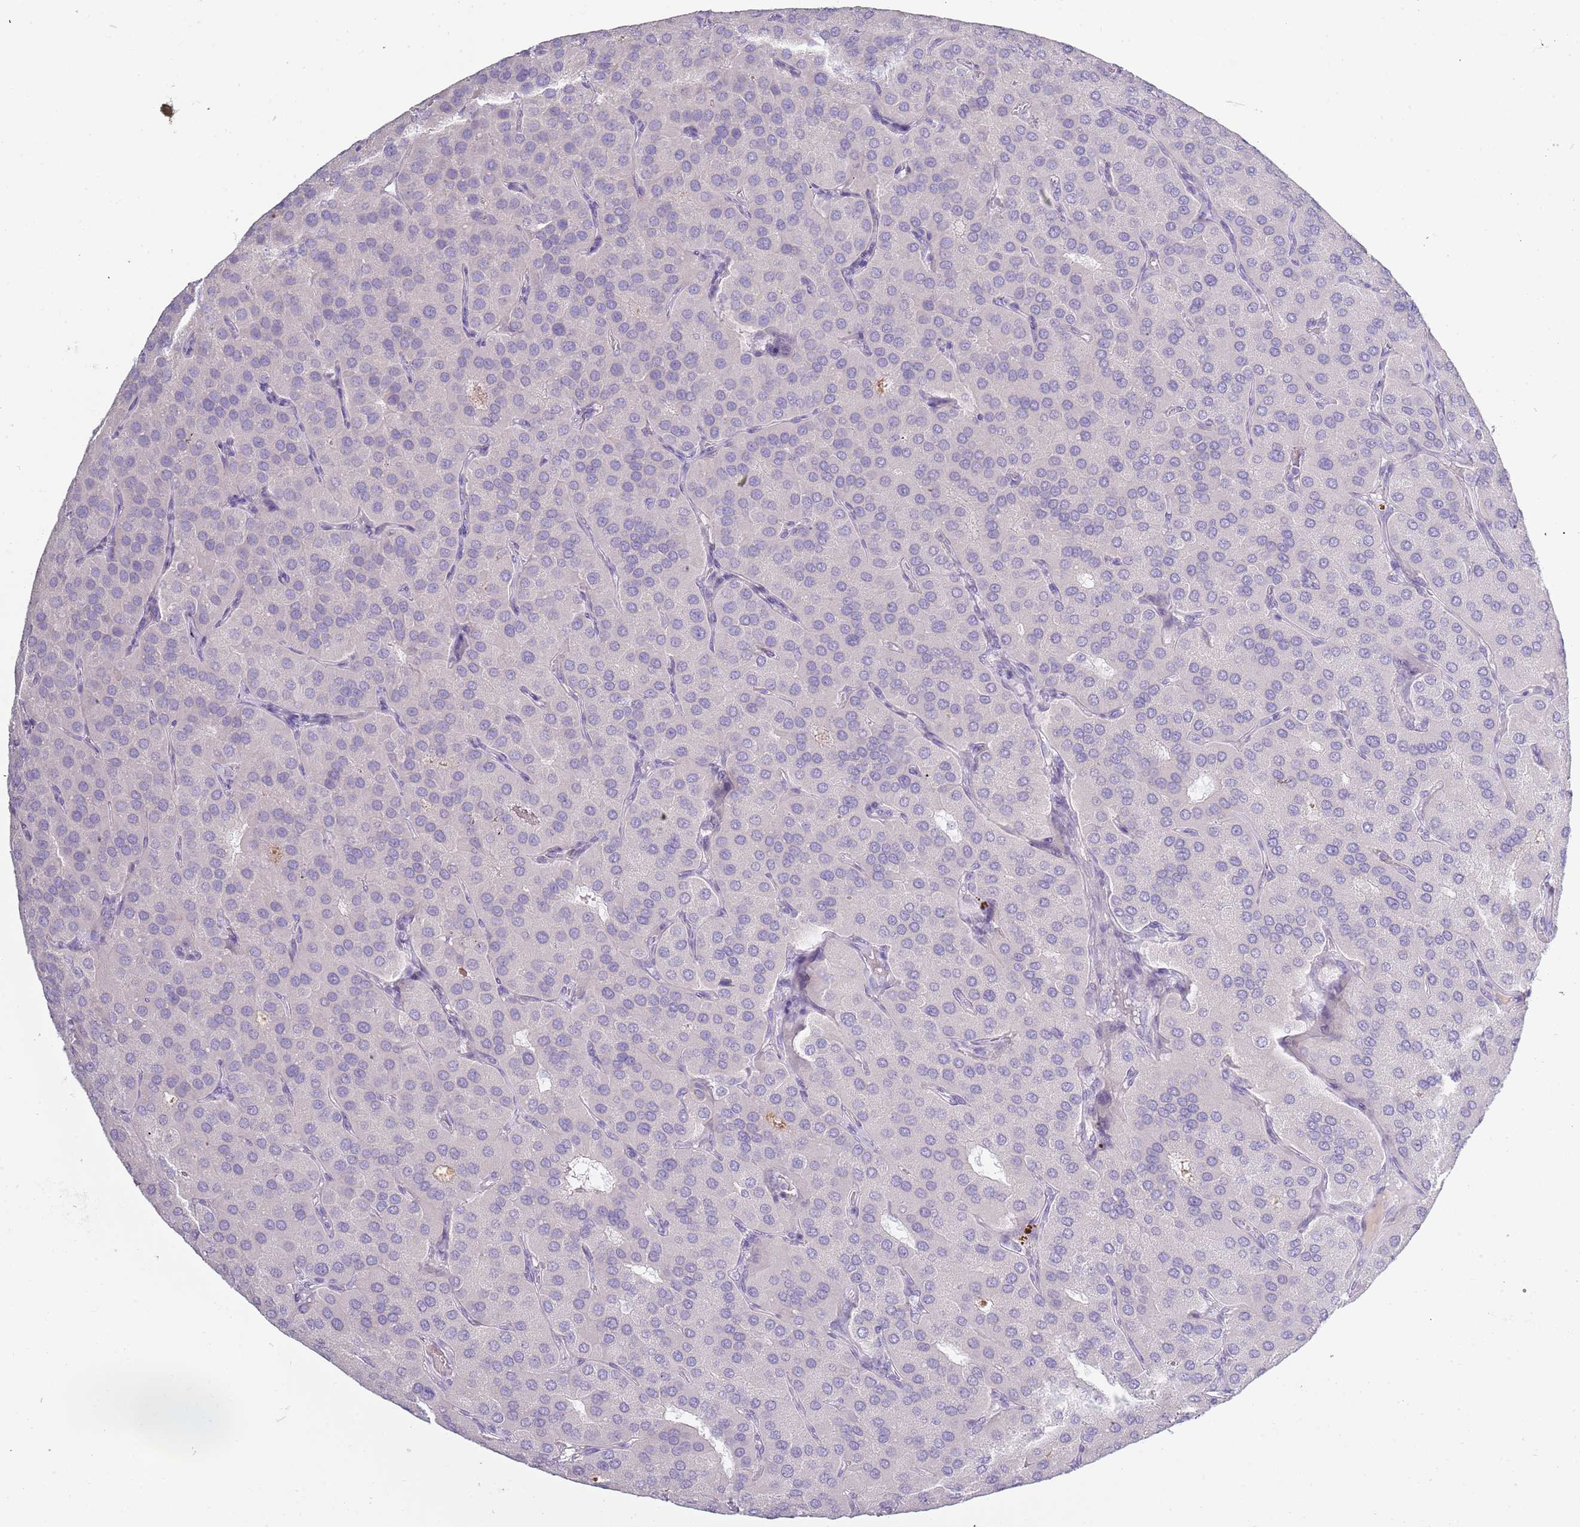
{"staining": {"intensity": "negative", "quantity": "none", "location": "none"}, "tissue": "parathyroid gland", "cell_type": "Glandular cells", "image_type": "normal", "snomed": [{"axis": "morphology", "description": "Normal tissue, NOS"}, {"axis": "morphology", "description": "Adenoma, NOS"}, {"axis": "topography", "description": "Parathyroid gland"}], "caption": "There is no significant expression in glandular cells of parathyroid gland. The staining was performed using DAB to visualize the protein expression in brown, while the nuclei were stained in blue with hematoxylin (Magnification: 20x).", "gene": "TNFRSF6B", "patient": {"sex": "female", "age": 86}}